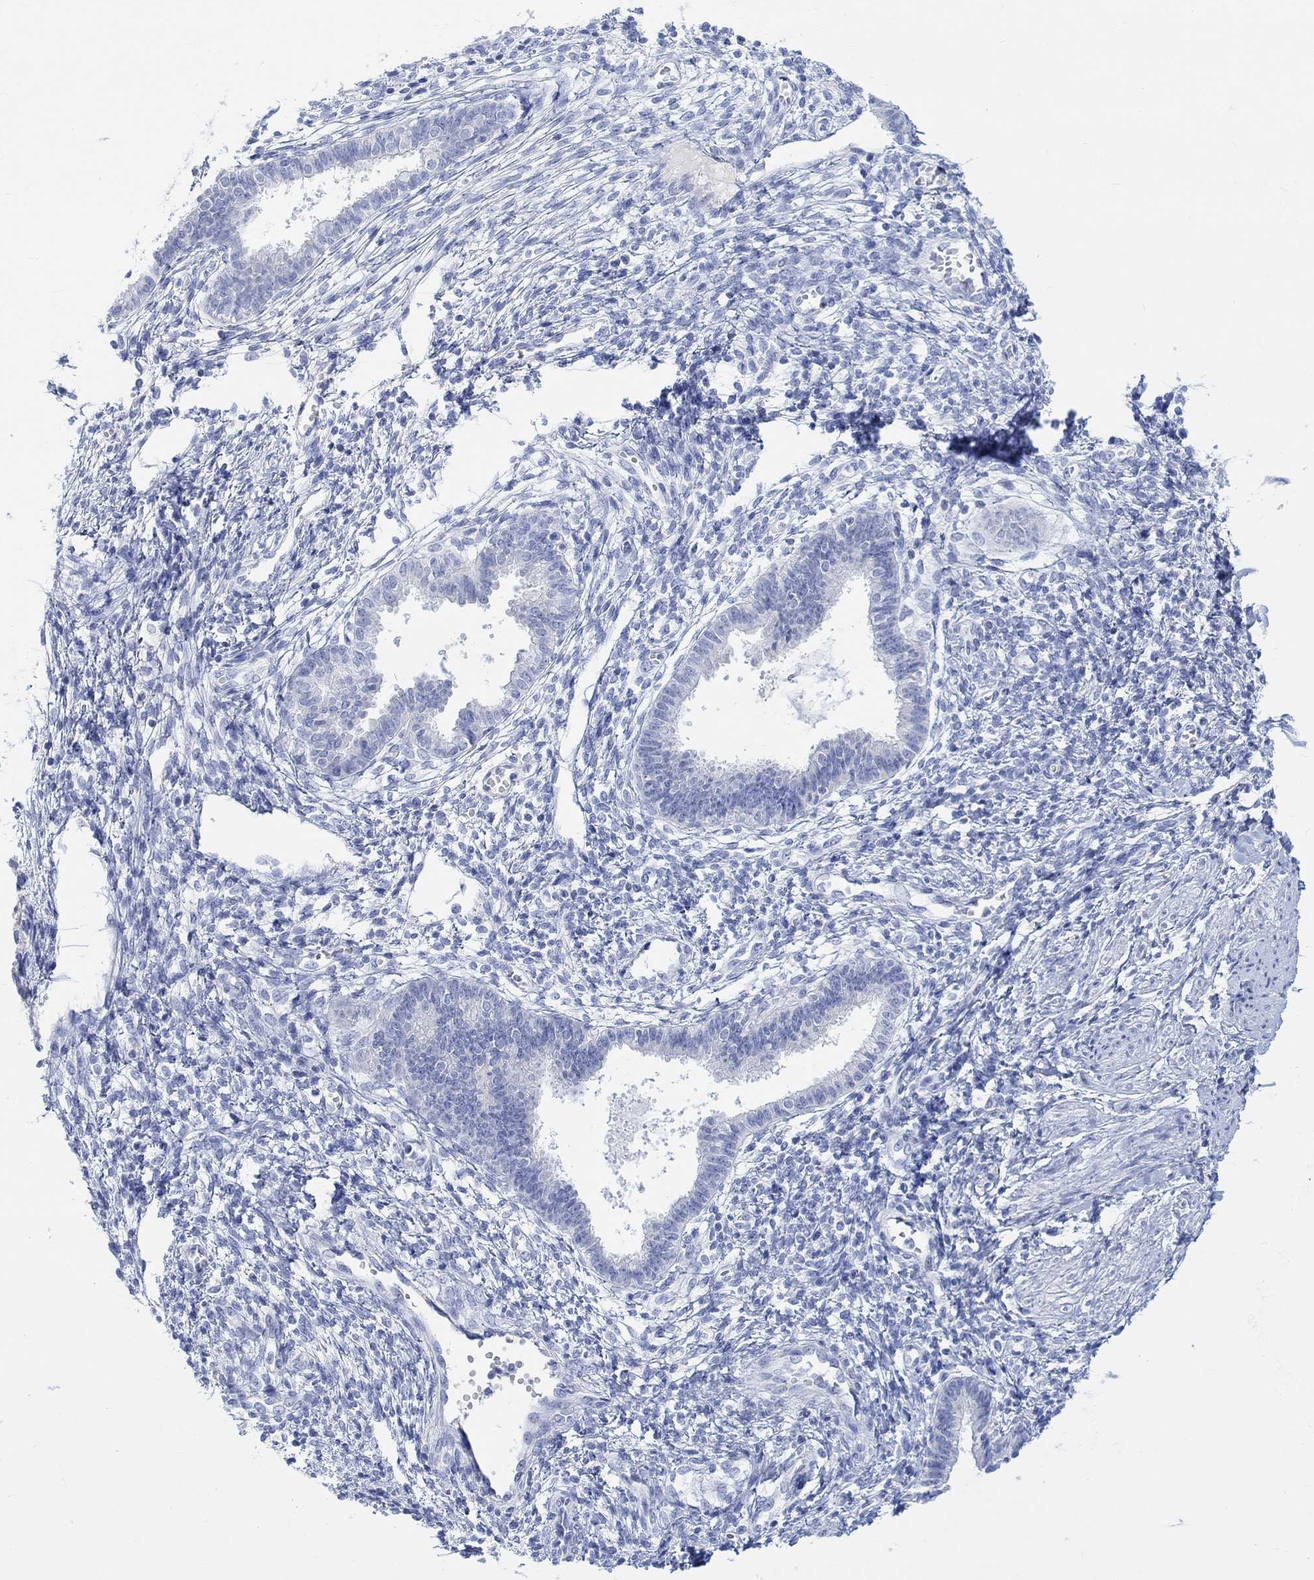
{"staining": {"intensity": "negative", "quantity": "none", "location": "none"}, "tissue": "endometrium", "cell_type": "Cells in endometrial stroma", "image_type": "normal", "snomed": [{"axis": "morphology", "description": "Normal tissue, NOS"}, {"axis": "topography", "description": "Cervix"}, {"axis": "topography", "description": "Endometrium"}], "caption": "Immunohistochemistry of benign human endometrium demonstrates no expression in cells in endometrial stroma. (DAB immunohistochemistry (IHC) visualized using brightfield microscopy, high magnification).", "gene": "CALCA", "patient": {"sex": "female", "age": 37}}